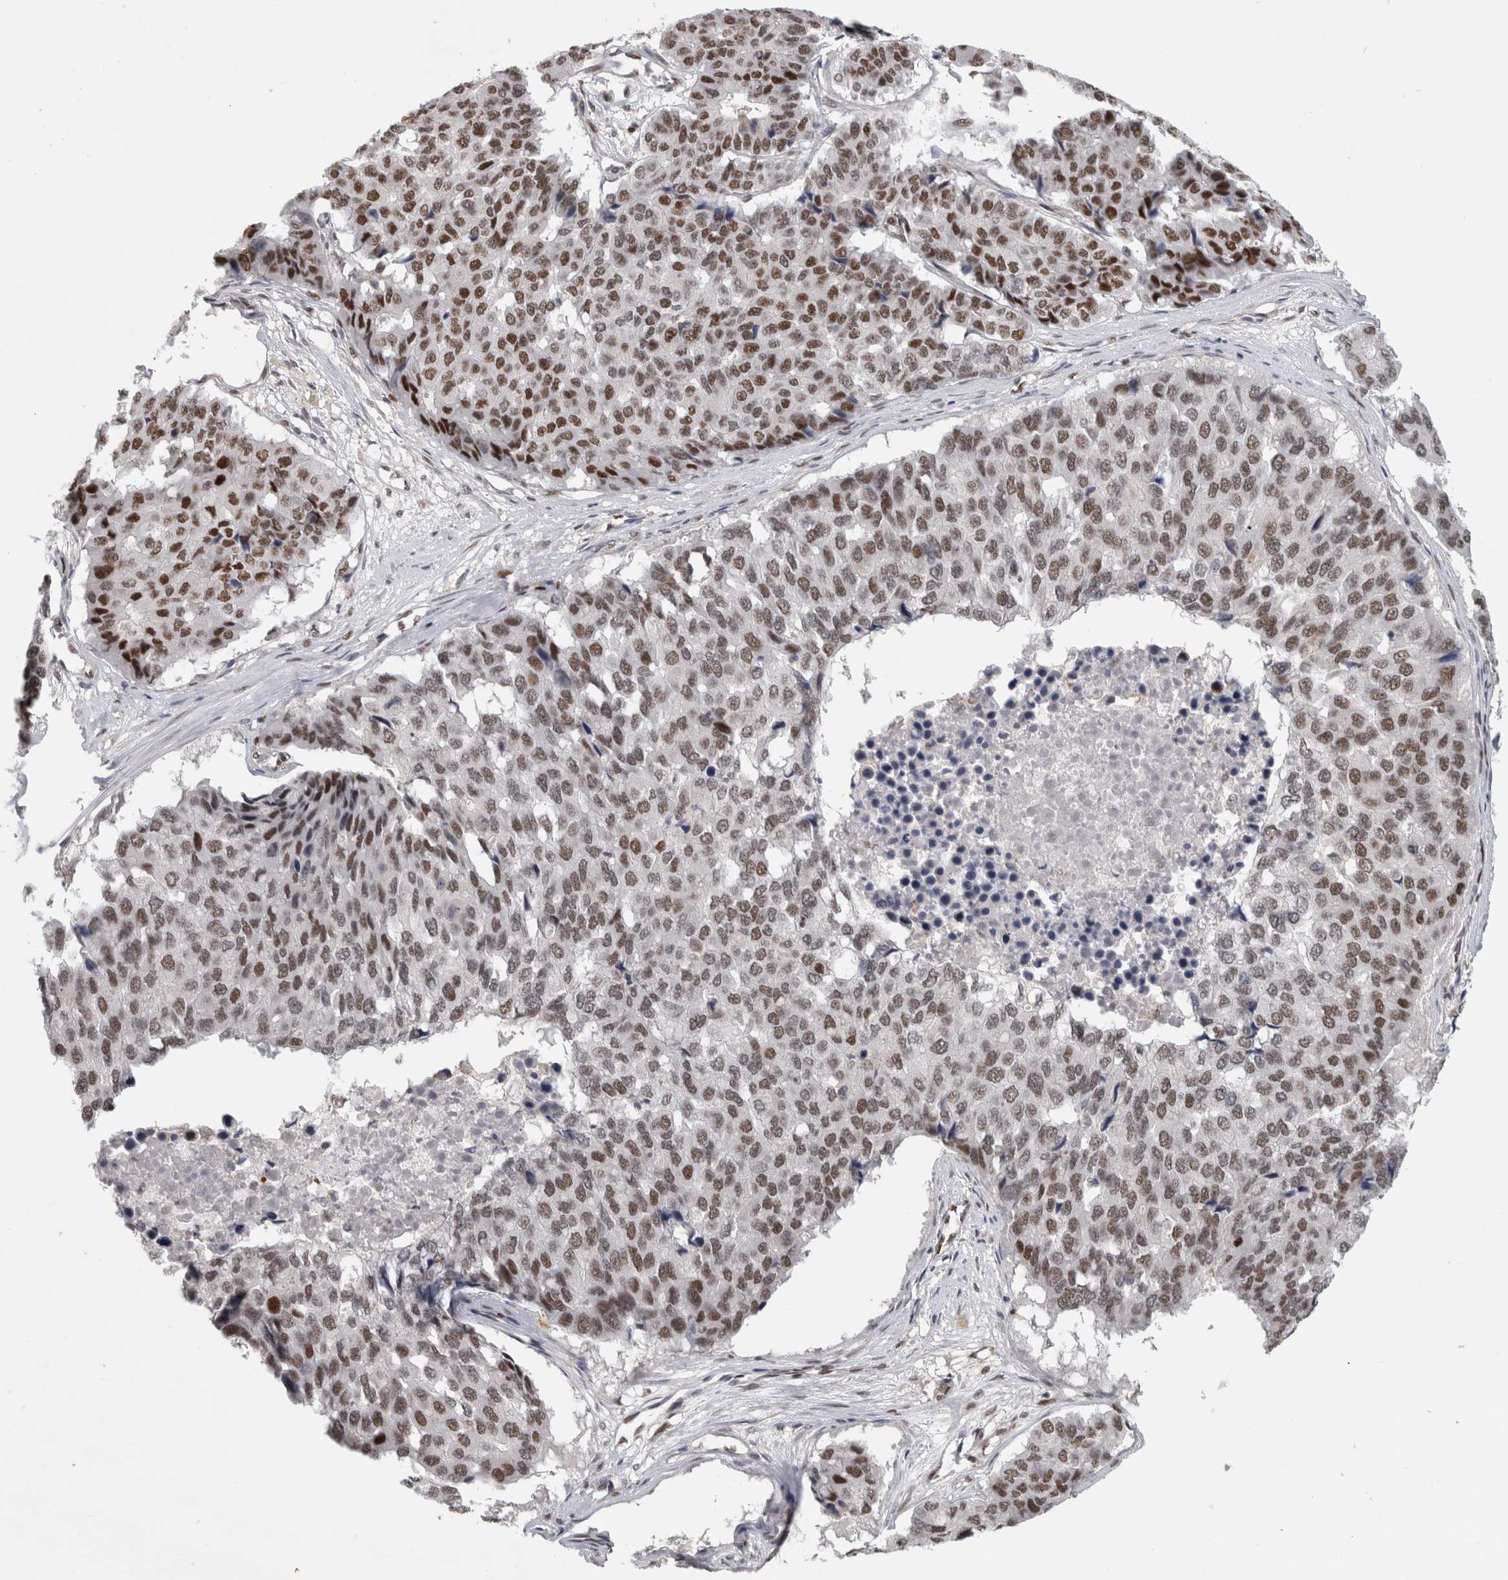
{"staining": {"intensity": "moderate", "quantity": ">75%", "location": "nuclear"}, "tissue": "pancreatic cancer", "cell_type": "Tumor cells", "image_type": "cancer", "snomed": [{"axis": "morphology", "description": "Adenocarcinoma, NOS"}, {"axis": "topography", "description": "Pancreas"}], "caption": "Immunohistochemical staining of adenocarcinoma (pancreatic) shows medium levels of moderate nuclear protein positivity in approximately >75% of tumor cells. (DAB (3,3'-diaminobenzidine) = brown stain, brightfield microscopy at high magnification).", "gene": "SRARP", "patient": {"sex": "male", "age": 50}}